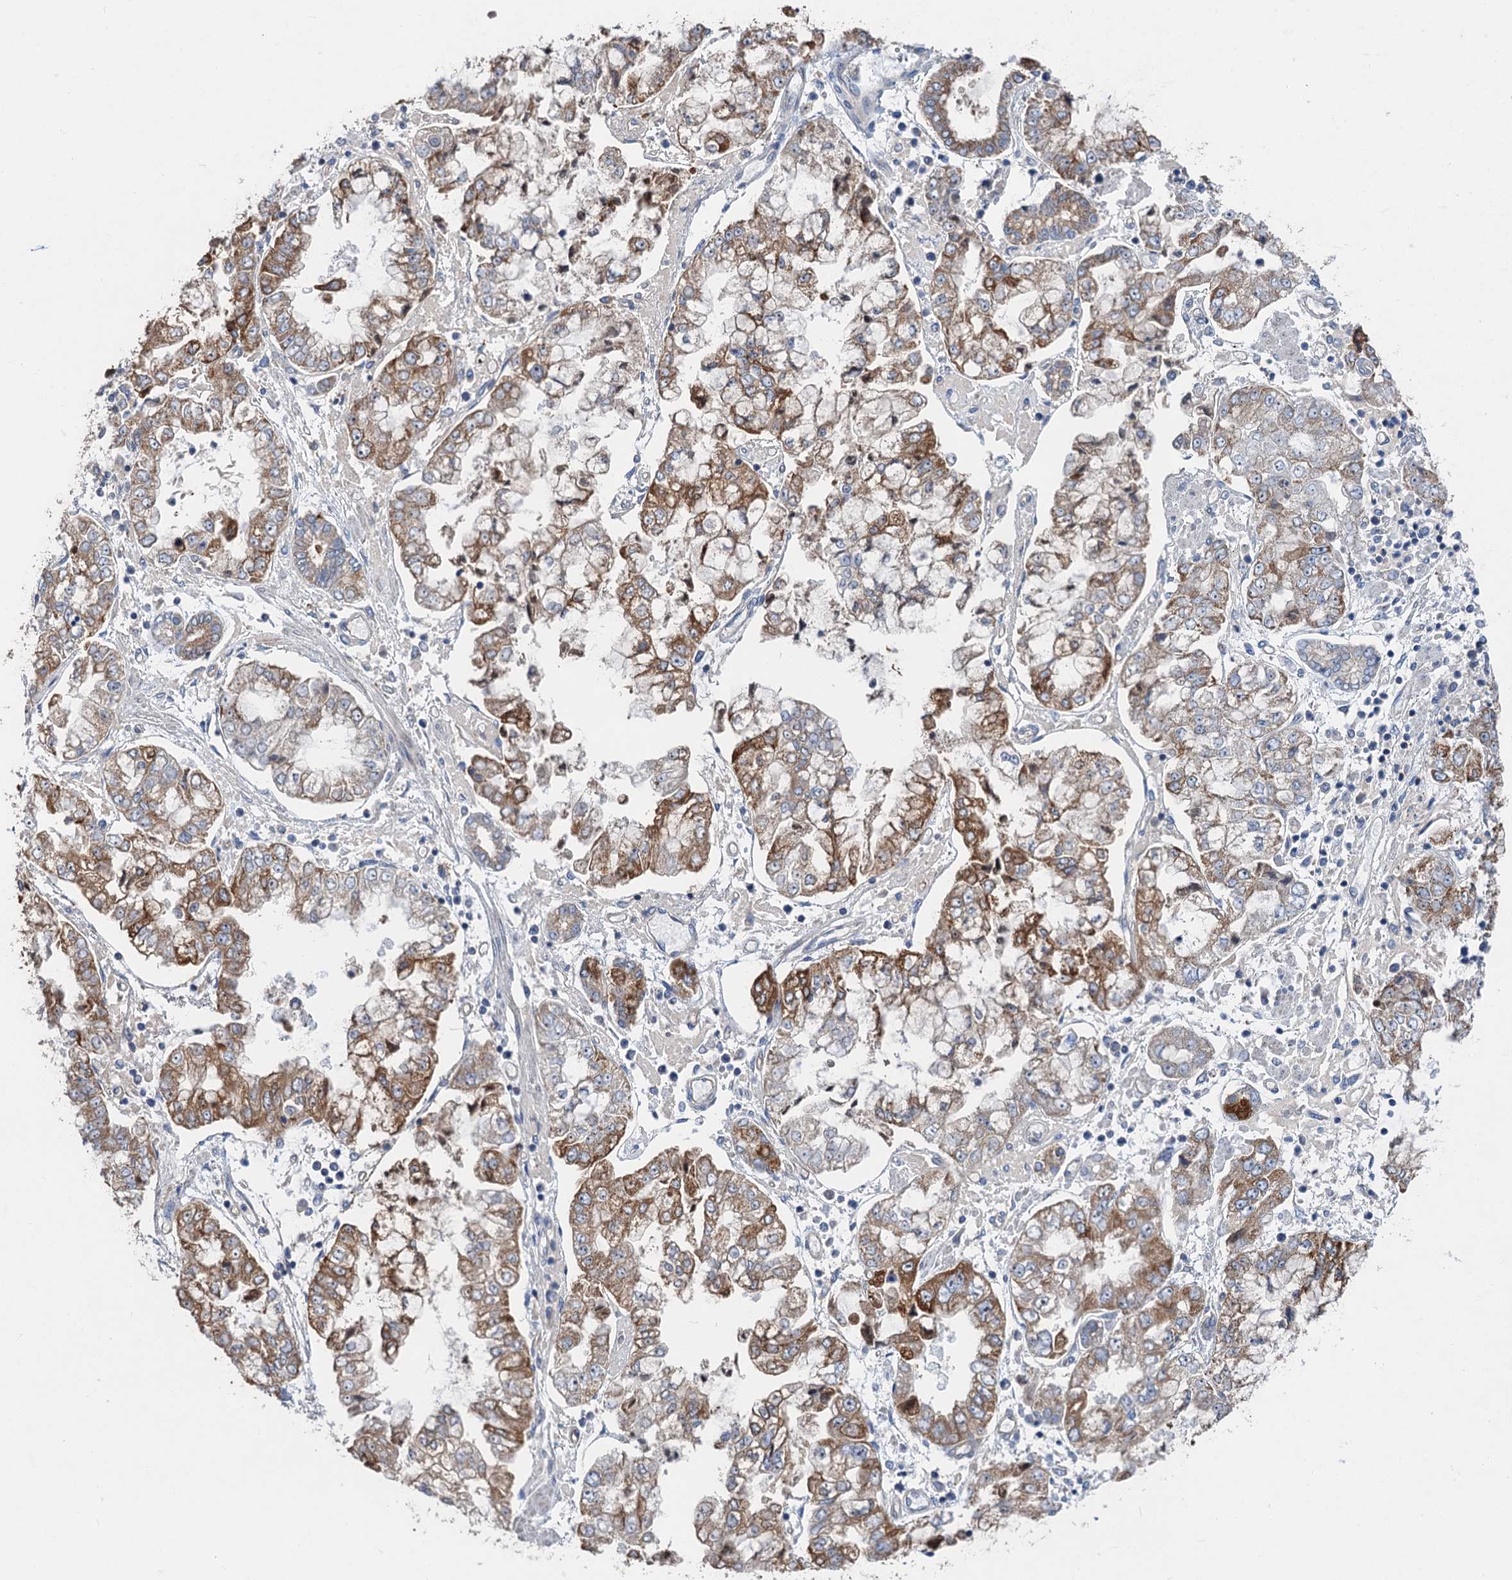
{"staining": {"intensity": "moderate", "quantity": ">75%", "location": "cytoplasmic/membranous"}, "tissue": "stomach cancer", "cell_type": "Tumor cells", "image_type": "cancer", "snomed": [{"axis": "morphology", "description": "Adenocarcinoma, NOS"}, {"axis": "topography", "description": "Stomach"}], "caption": "Stomach adenocarcinoma tissue demonstrates moderate cytoplasmic/membranous expression in approximately >75% of tumor cells", "gene": "ANKRD26", "patient": {"sex": "male", "age": 76}}